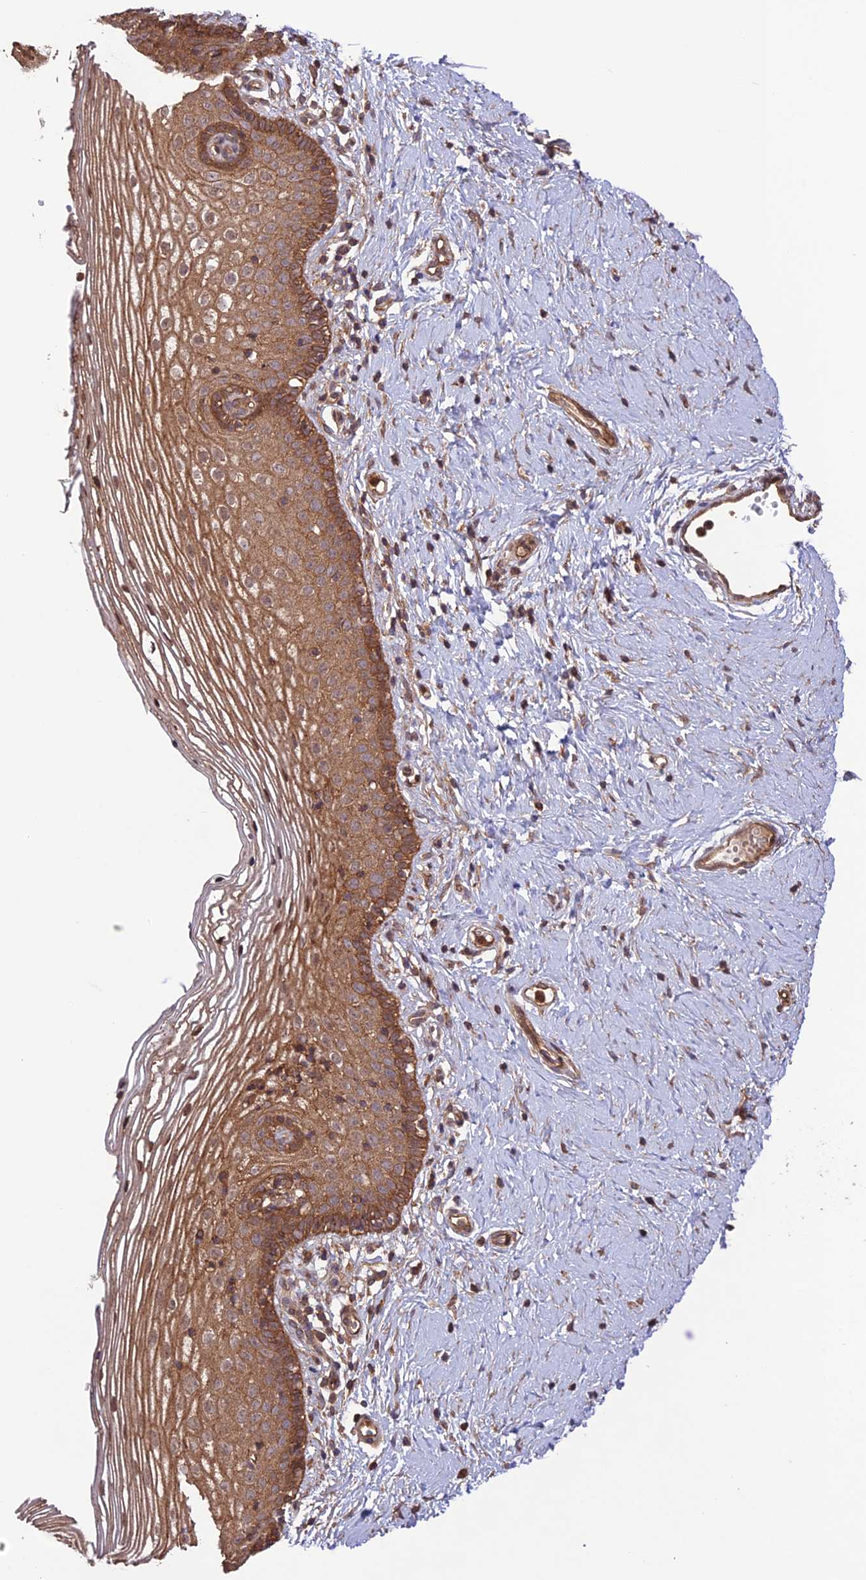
{"staining": {"intensity": "moderate", "quantity": ">75%", "location": "cytoplasmic/membranous"}, "tissue": "vagina", "cell_type": "Squamous epithelial cells", "image_type": "normal", "snomed": [{"axis": "morphology", "description": "Normal tissue, NOS"}, {"axis": "topography", "description": "Vagina"}], "caption": "Protein staining by immunohistochemistry reveals moderate cytoplasmic/membranous staining in about >75% of squamous epithelial cells in benign vagina.", "gene": "FCHSD1", "patient": {"sex": "female", "age": 32}}